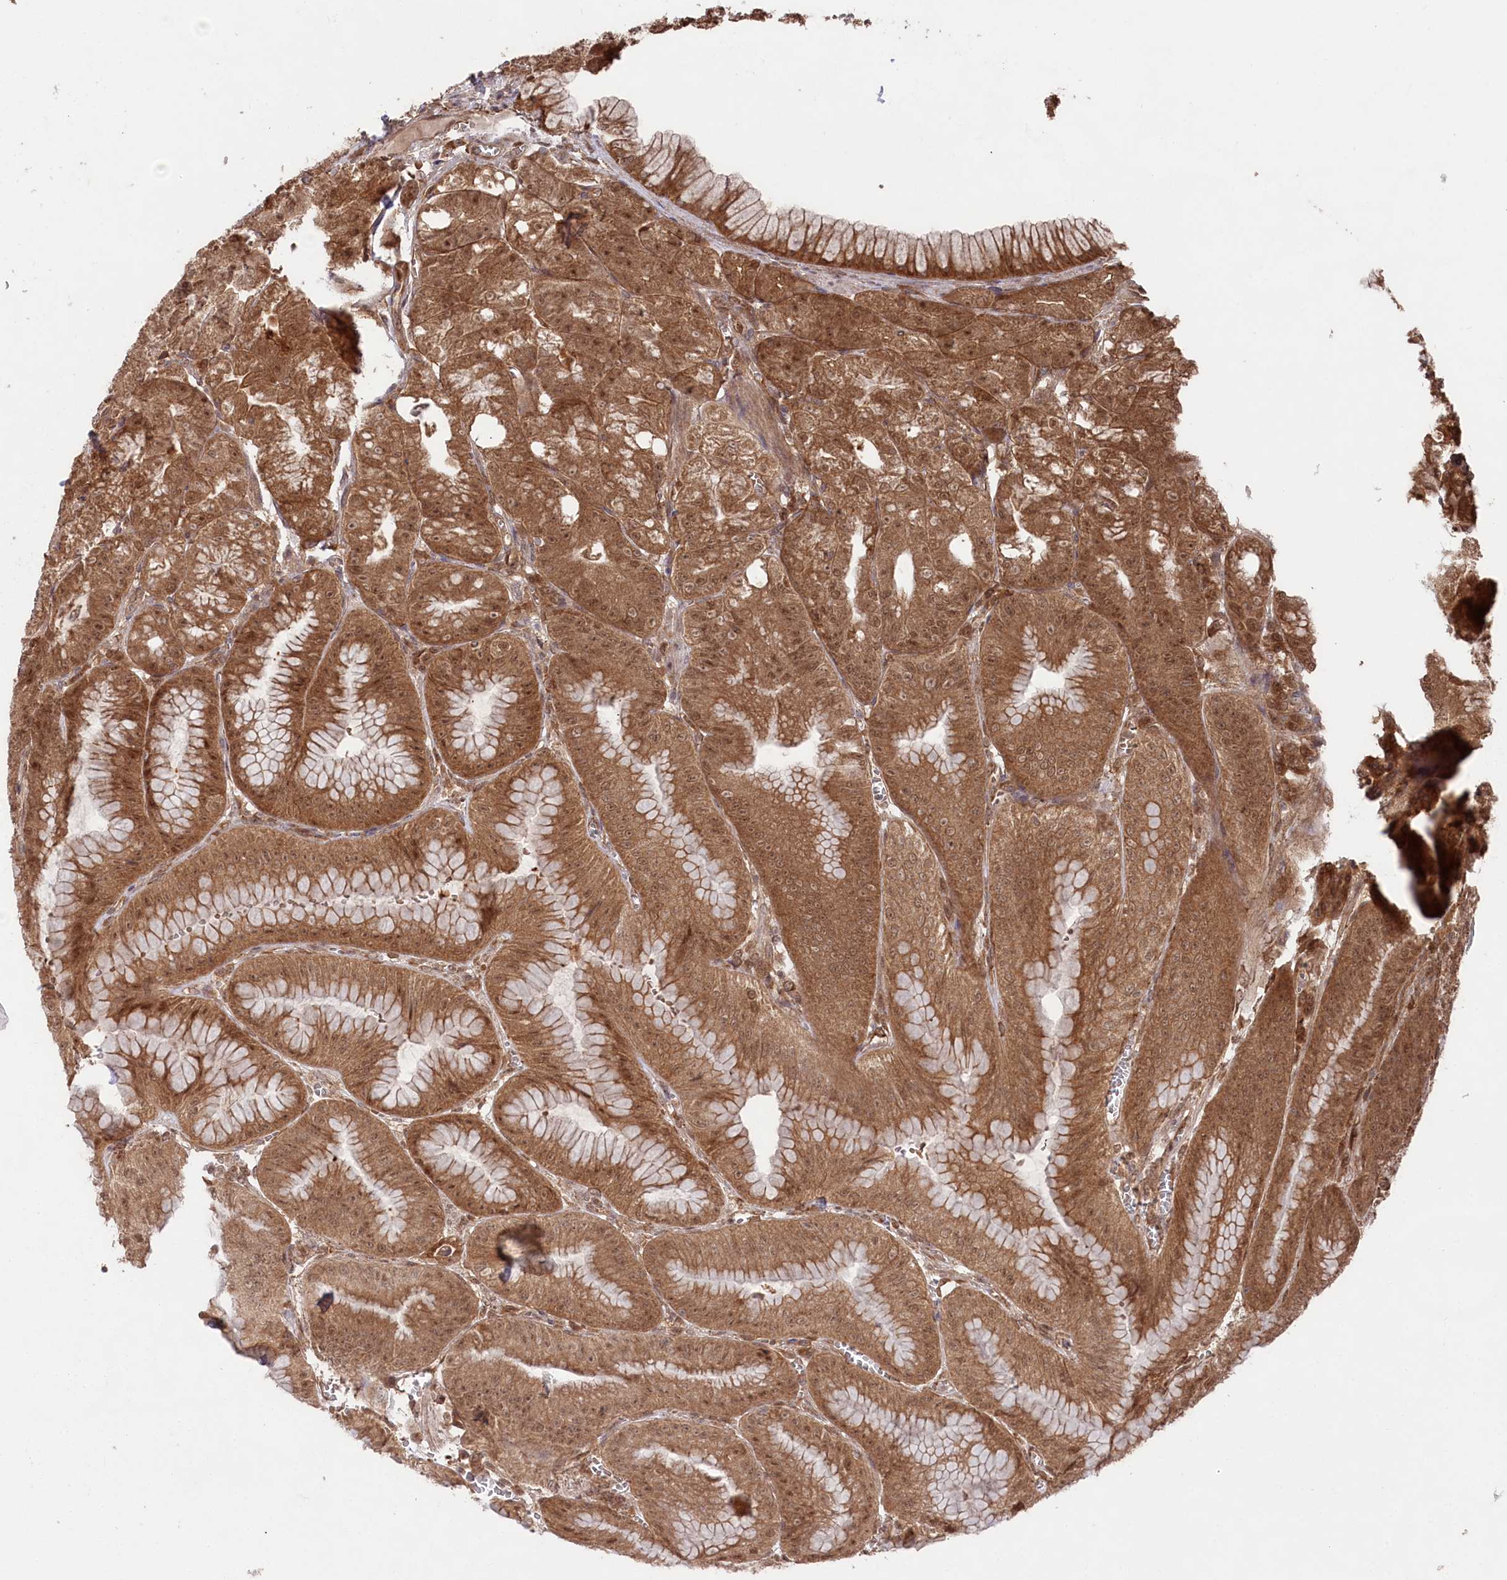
{"staining": {"intensity": "moderate", "quantity": ">75%", "location": "cytoplasmic/membranous,nuclear"}, "tissue": "stomach", "cell_type": "Glandular cells", "image_type": "normal", "snomed": [{"axis": "morphology", "description": "Normal tissue, NOS"}, {"axis": "topography", "description": "Stomach, upper"}, {"axis": "topography", "description": "Stomach, lower"}], "caption": "Unremarkable stomach demonstrates moderate cytoplasmic/membranous,nuclear positivity in approximately >75% of glandular cells, visualized by immunohistochemistry. Immunohistochemistry (ihc) stains the protein in brown and the nuclei are stained blue.", "gene": "PSMA1", "patient": {"sex": "male", "age": 71}}